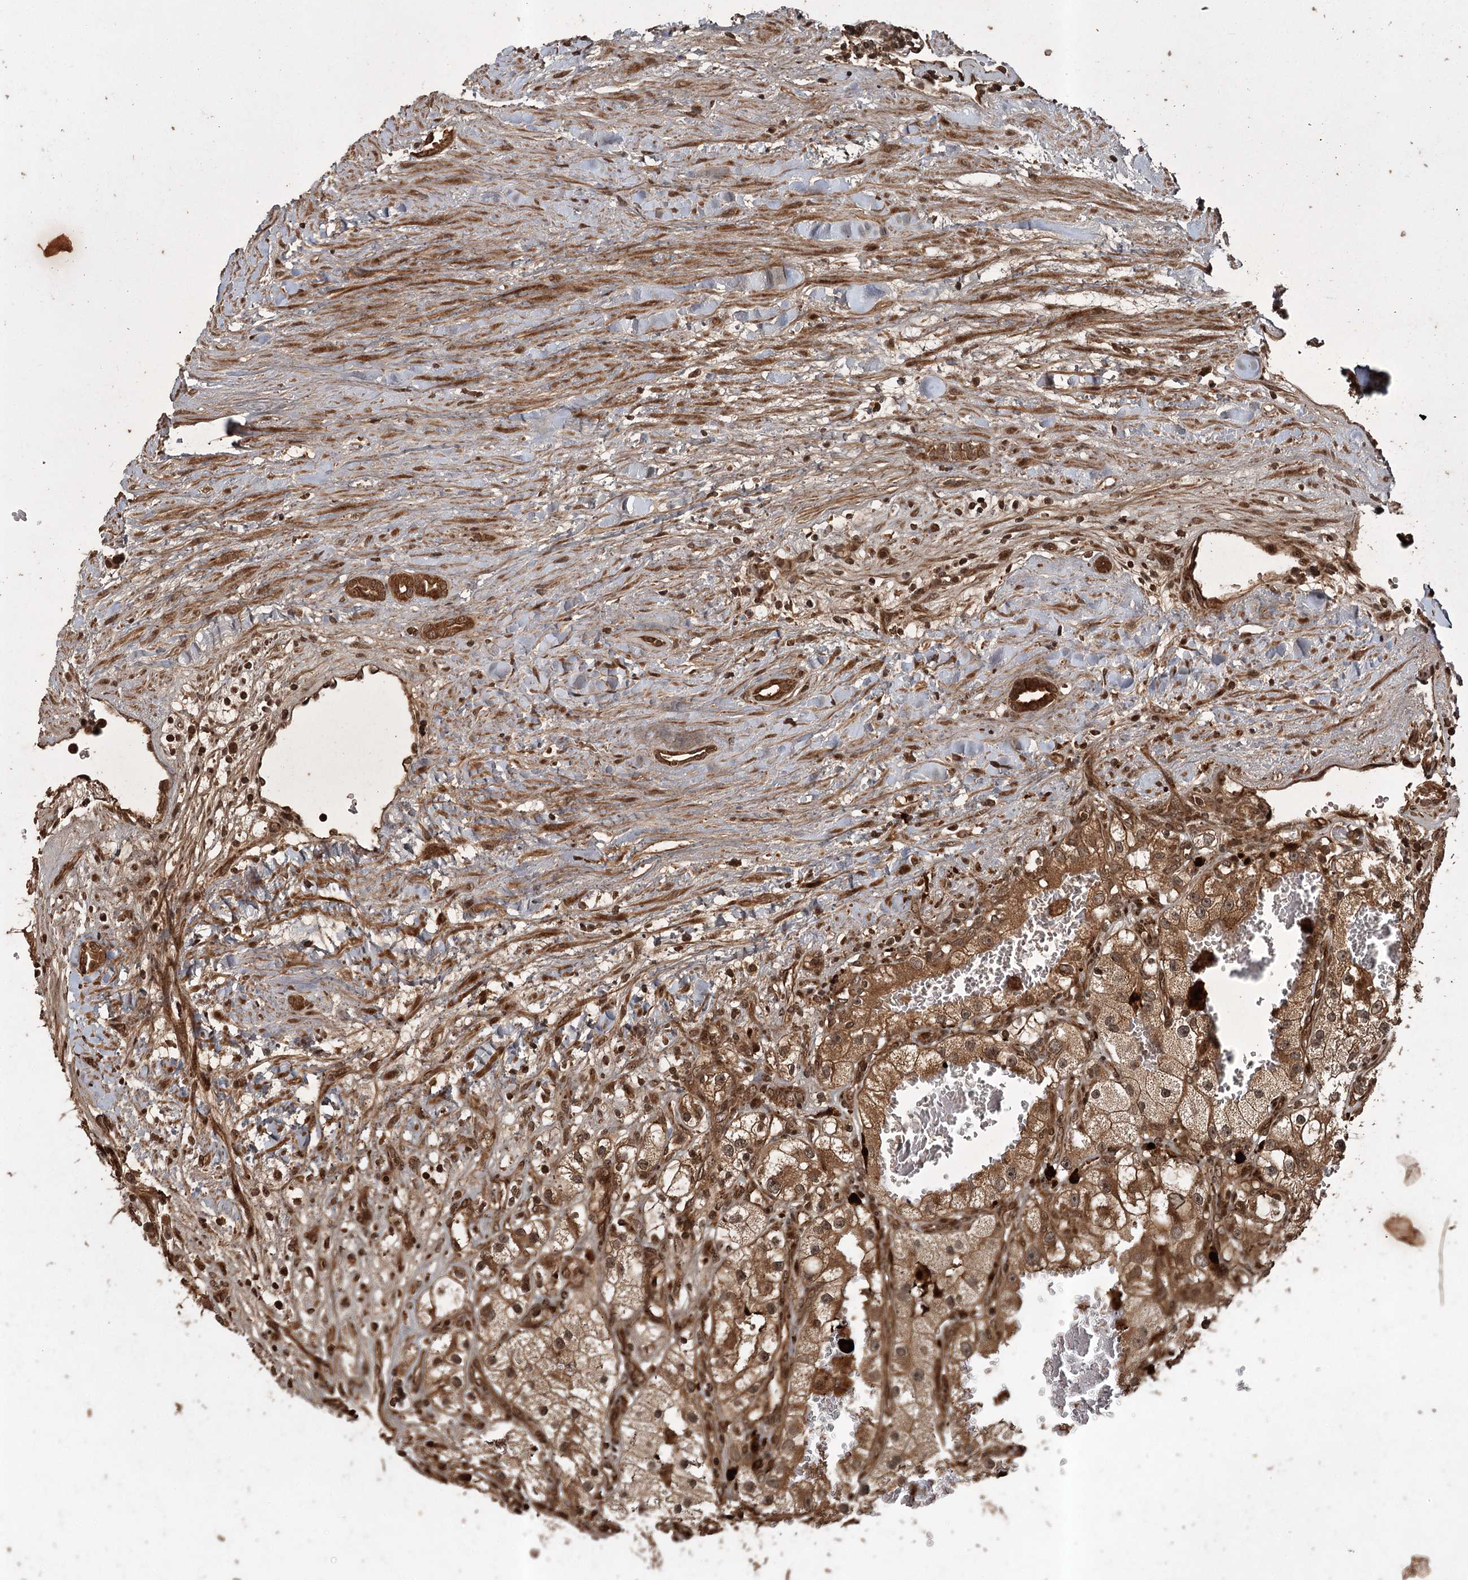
{"staining": {"intensity": "moderate", "quantity": ">75%", "location": "cytoplasmic/membranous,nuclear"}, "tissue": "renal cancer", "cell_type": "Tumor cells", "image_type": "cancer", "snomed": [{"axis": "morphology", "description": "Adenocarcinoma, NOS"}, {"axis": "topography", "description": "Kidney"}], "caption": "This photomicrograph shows IHC staining of renal cancer, with medium moderate cytoplasmic/membranous and nuclear expression in about >75% of tumor cells.", "gene": "RPAP3", "patient": {"sex": "female", "age": 57}}